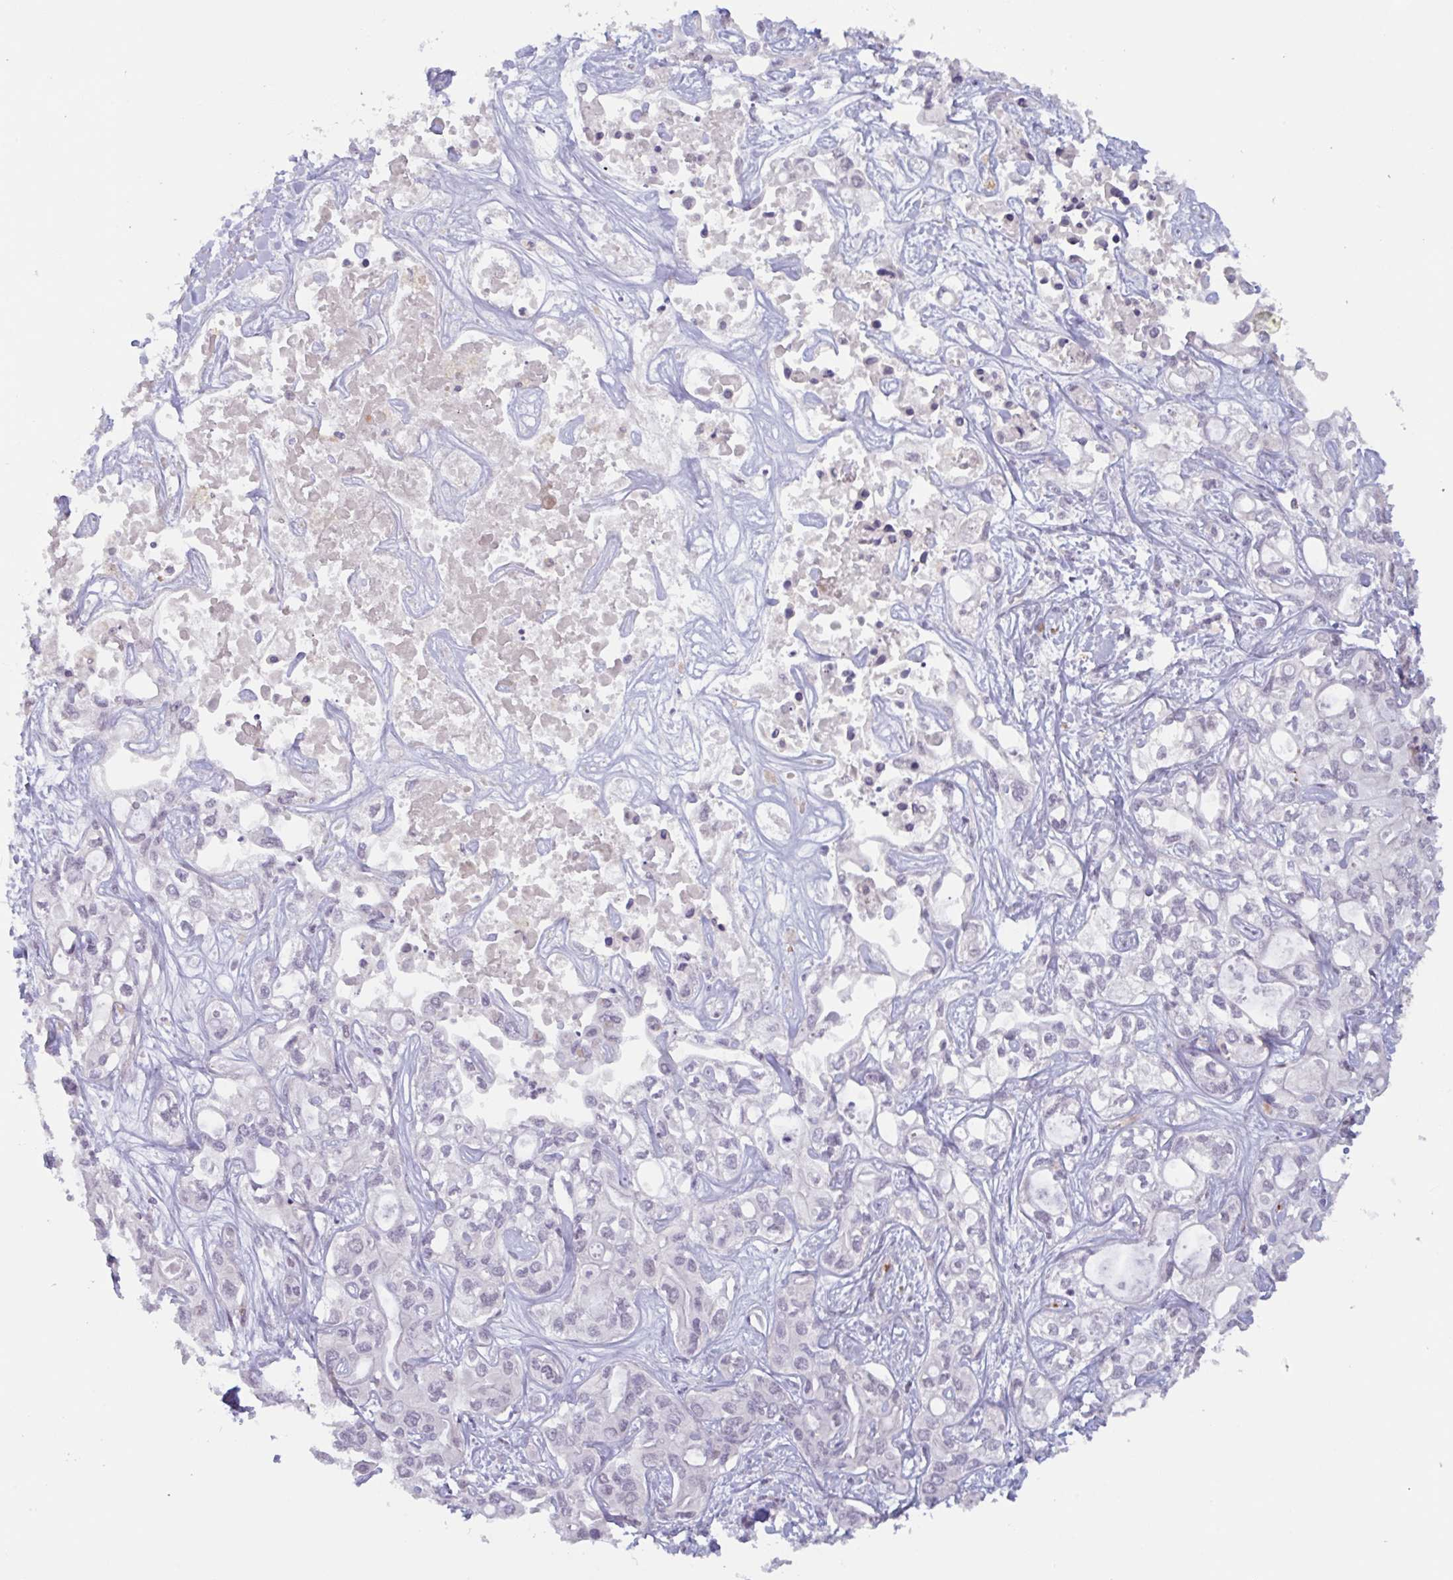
{"staining": {"intensity": "negative", "quantity": "none", "location": "none"}, "tissue": "liver cancer", "cell_type": "Tumor cells", "image_type": "cancer", "snomed": [{"axis": "morphology", "description": "Cholangiocarcinoma"}, {"axis": "topography", "description": "Liver"}], "caption": "Image shows no protein positivity in tumor cells of liver cancer (cholangiocarcinoma) tissue.", "gene": "RHAG", "patient": {"sex": "female", "age": 64}}